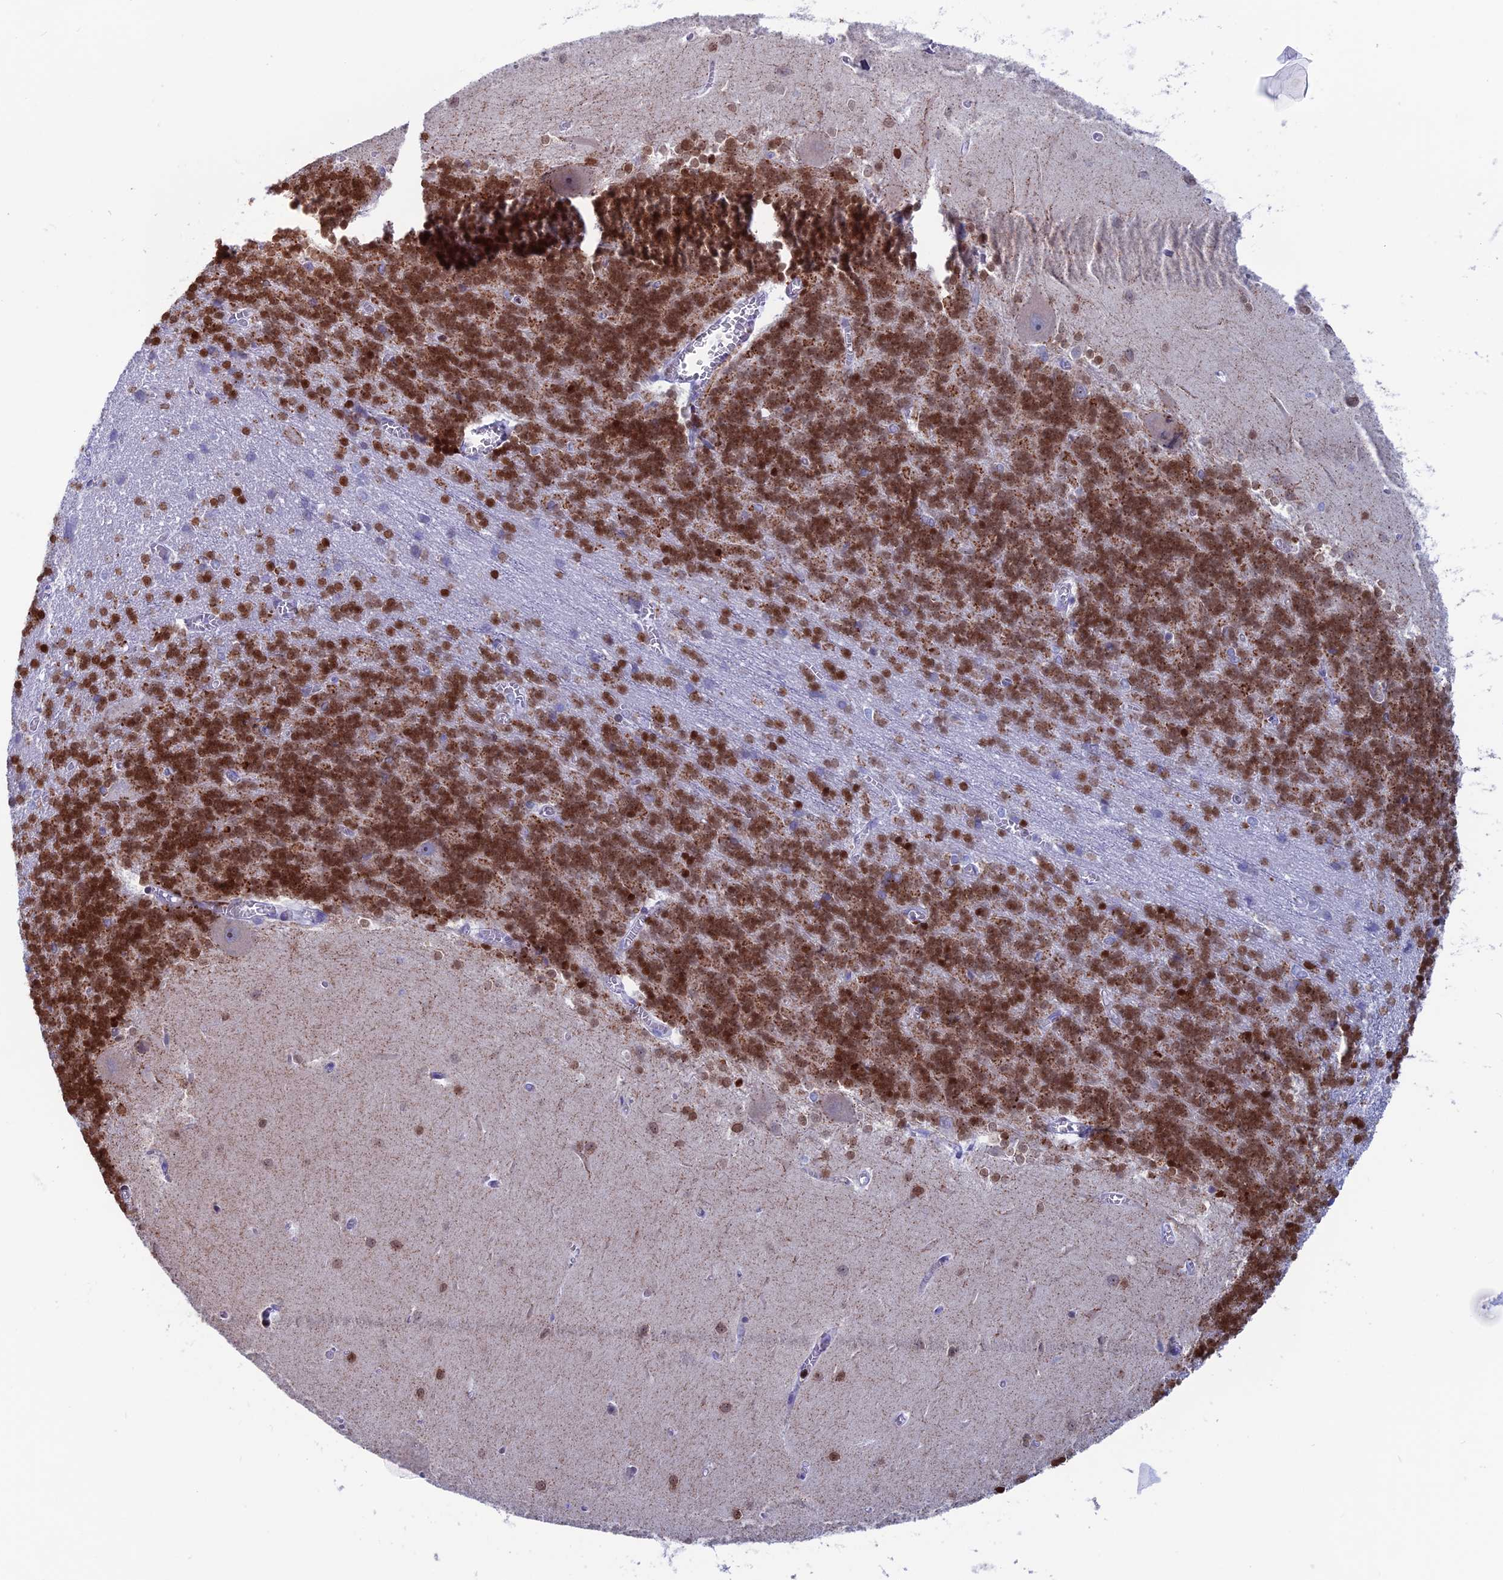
{"staining": {"intensity": "strong", "quantity": "25%-75%", "location": "nuclear"}, "tissue": "cerebellum", "cell_type": "Cells in granular layer", "image_type": "normal", "snomed": [{"axis": "morphology", "description": "Normal tissue, NOS"}, {"axis": "topography", "description": "Cerebellum"}], "caption": "Immunohistochemistry (IHC) of normal human cerebellum shows high levels of strong nuclear positivity in about 25%-75% of cells in granular layer. The staining was performed using DAB, with brown indicating positive protein expression. Nuclei are stained blue with hematoxylin.", "gene": "CERS6", "patient": {"sex": "male", "age": 37}}